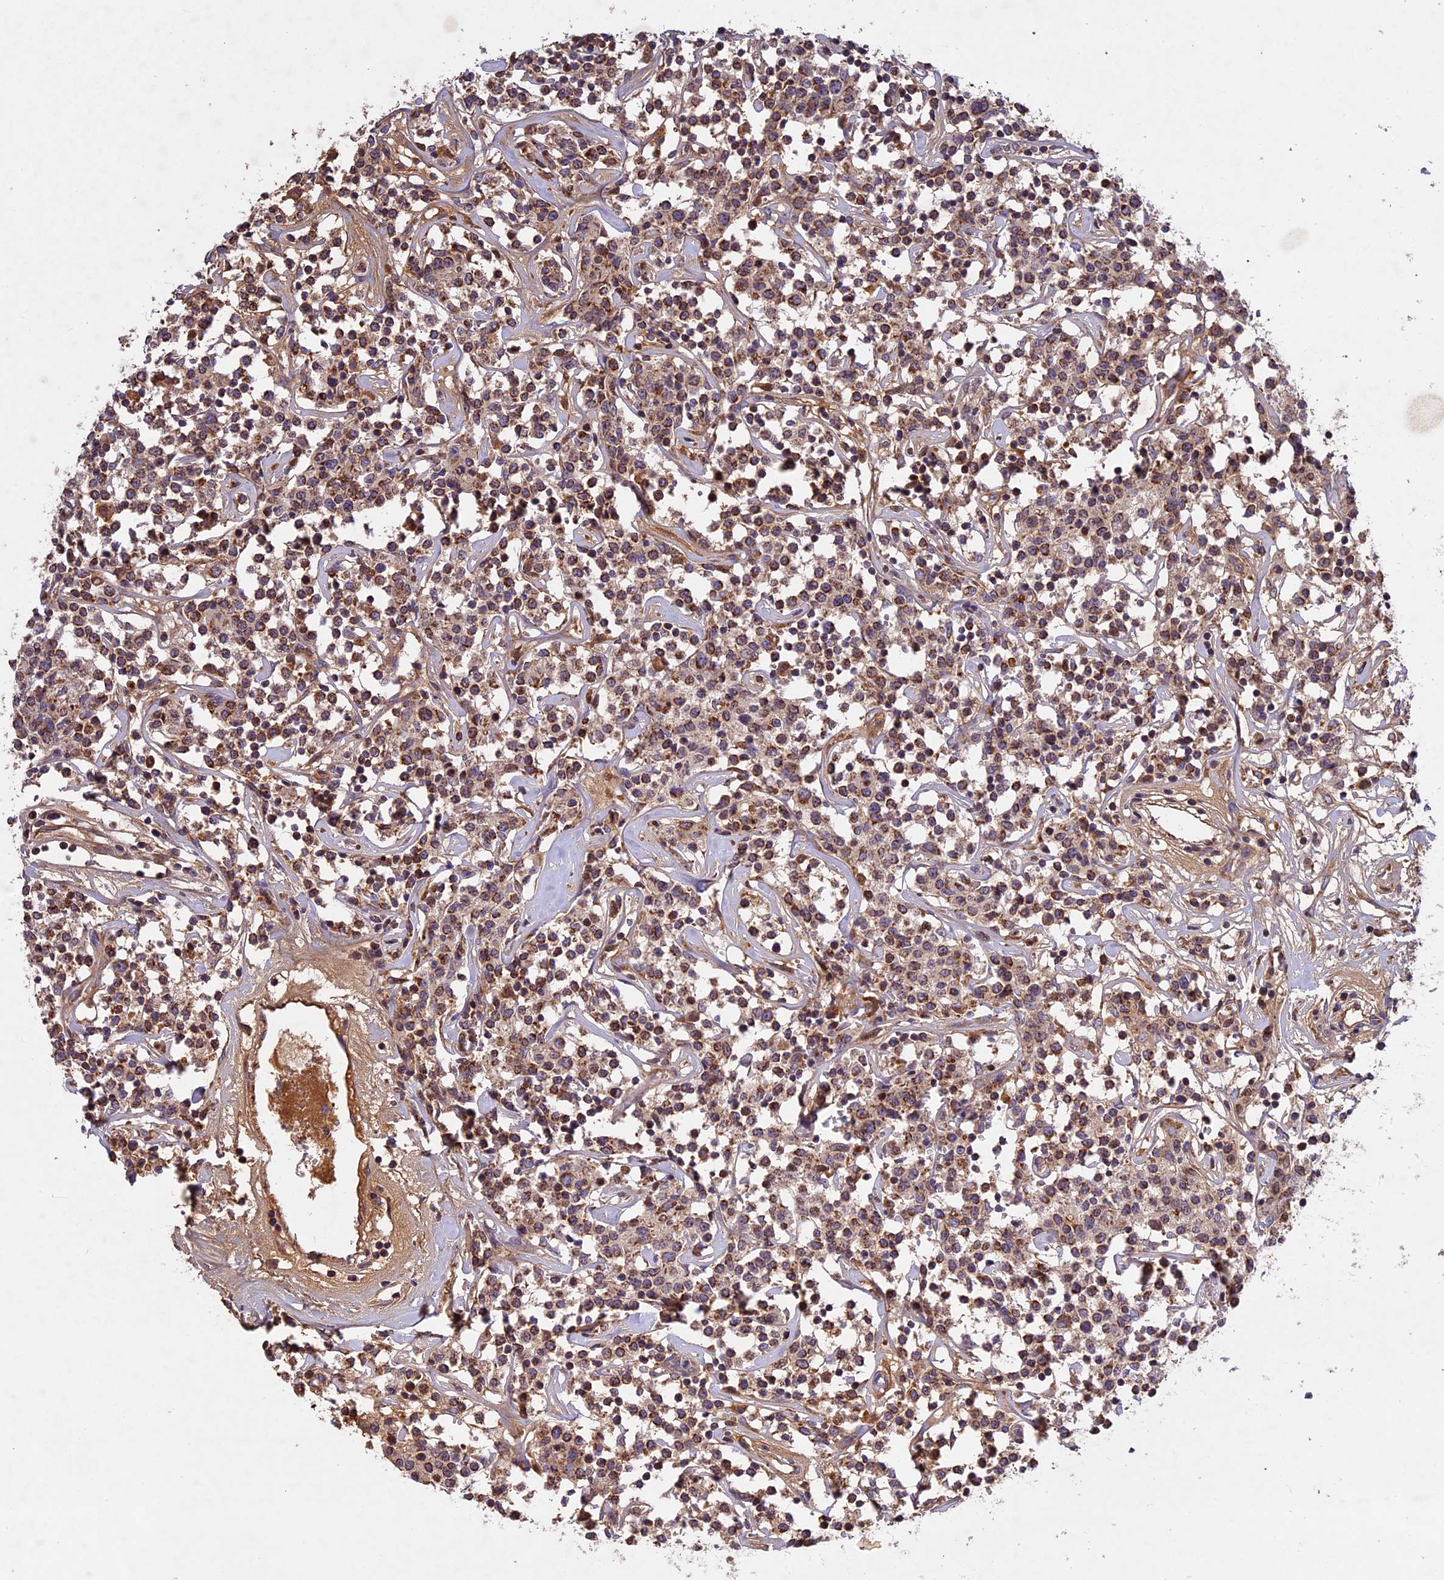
{"staining": {"intensity": "moderate", "quantity": ">75%", "location": "cytoplasmic/membranous"}, "tissue": "lymphoma", "cell_type": "Tumor cells", "image_type": "cancer", "snomed": [{"axis": "morphology", "description": "Malignant lymphoma, non-Hodgkin's type, Low grade"}, {"axis": "topography", "description": "Small intestine"}], "caption": "Low-grade malignant lymphoma, non-Hodgkin's type stained with immunohistochemistry displays moderate cytoplasmic/membranous staining in approximately >75% of tumor cells. (DAB IHC, brown staining for protein, blue staining for nuclei).", "gene": "OCEL1", "patient": {"sex": "female", "age": 59}}